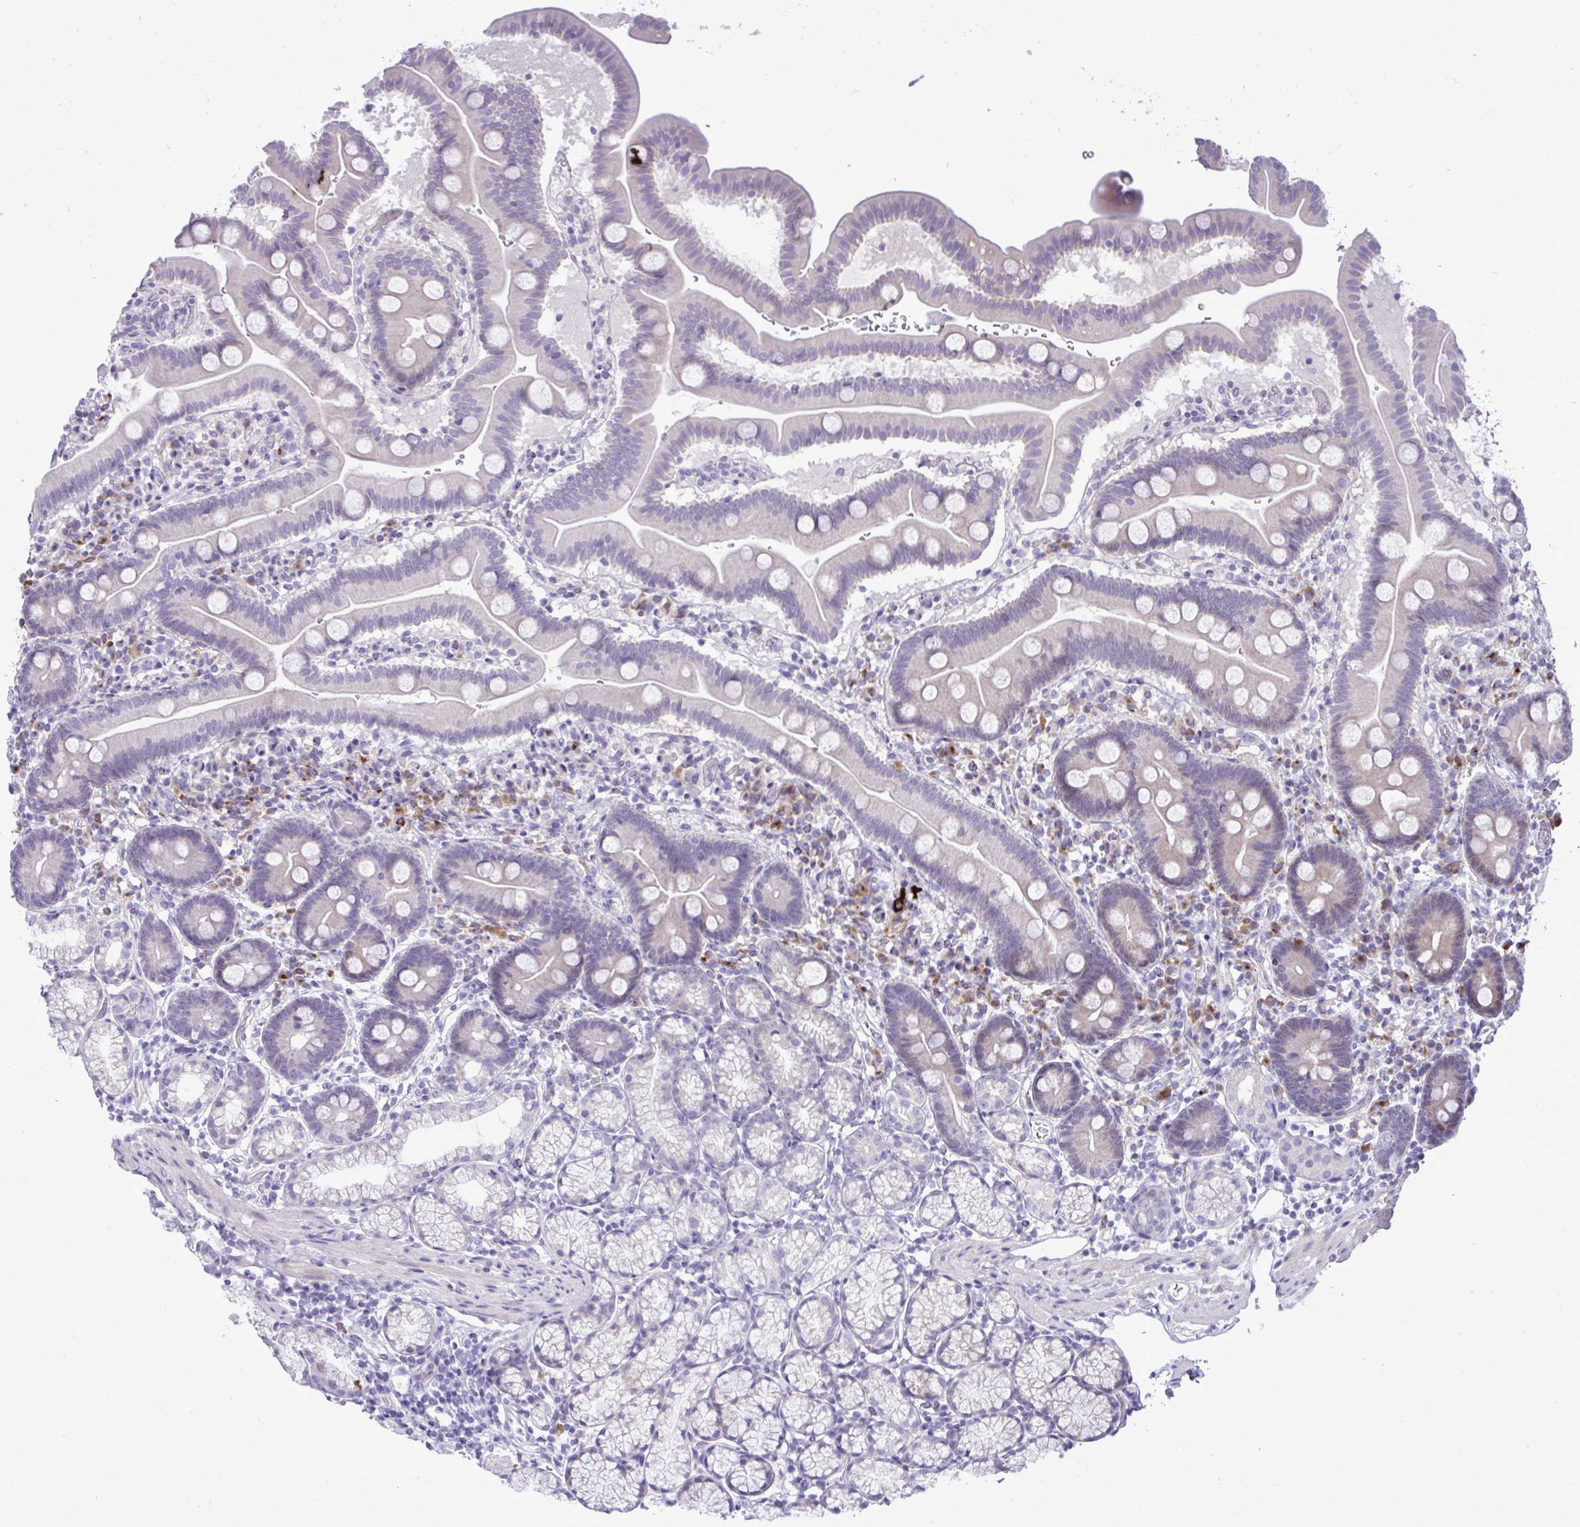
{"staining": {"intensity": "negative", "quantity": "none", "location": "none"}, "tissue": "duodenum", "cell_type": "Glandular cells", "image_type": "normal", "snomed": [{"axis": "morphology", "description": "Normal tissue, NOS"}, {"axis": "topography", "description": "Duodenum"}], "caption": "An image of duodenum stained for a protein shows no brown staining in glandular cells.", "gene": "SPAG1", "patient": {"sex": "male", "age": 59}}